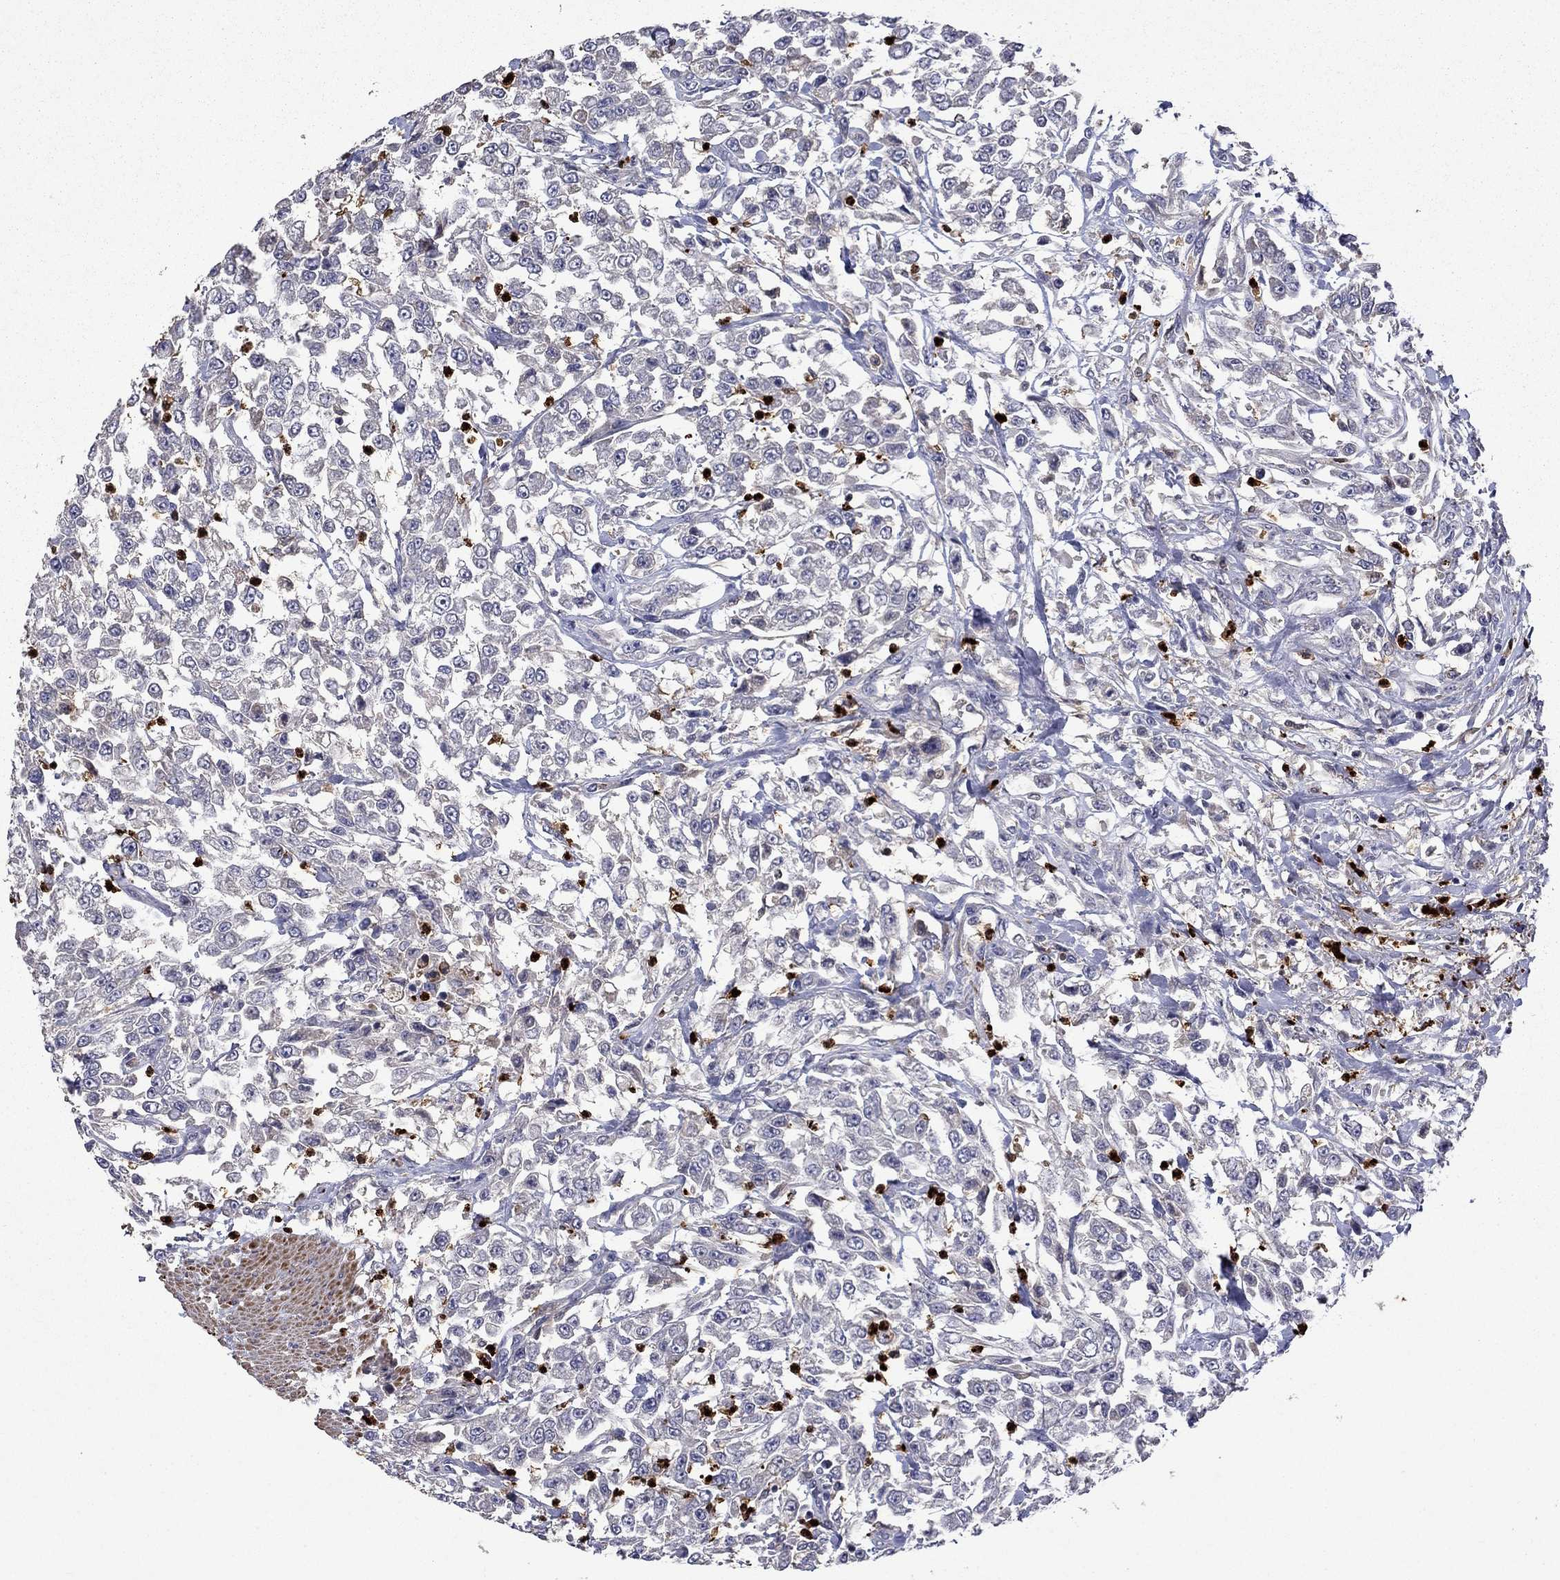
{"staining": {"intensity": "negative", "quantity": "none", "location": "none"}, "tissue": "urothelial cancer", "cell_type": "Tumor cells", "image_type": "cancer", "snomed": [{"axis": "morphology", "description": "Urothelial carcinoma, High grade"}, {"axis": "topography", "description": "Urinary bladder"}], "caption": "Immunohistochemistry of human high-grade urothelial carcinoma displays no staining in tumor cells.", "gene": "SATB1", "patient": {"sex": "male", "age": 46}}